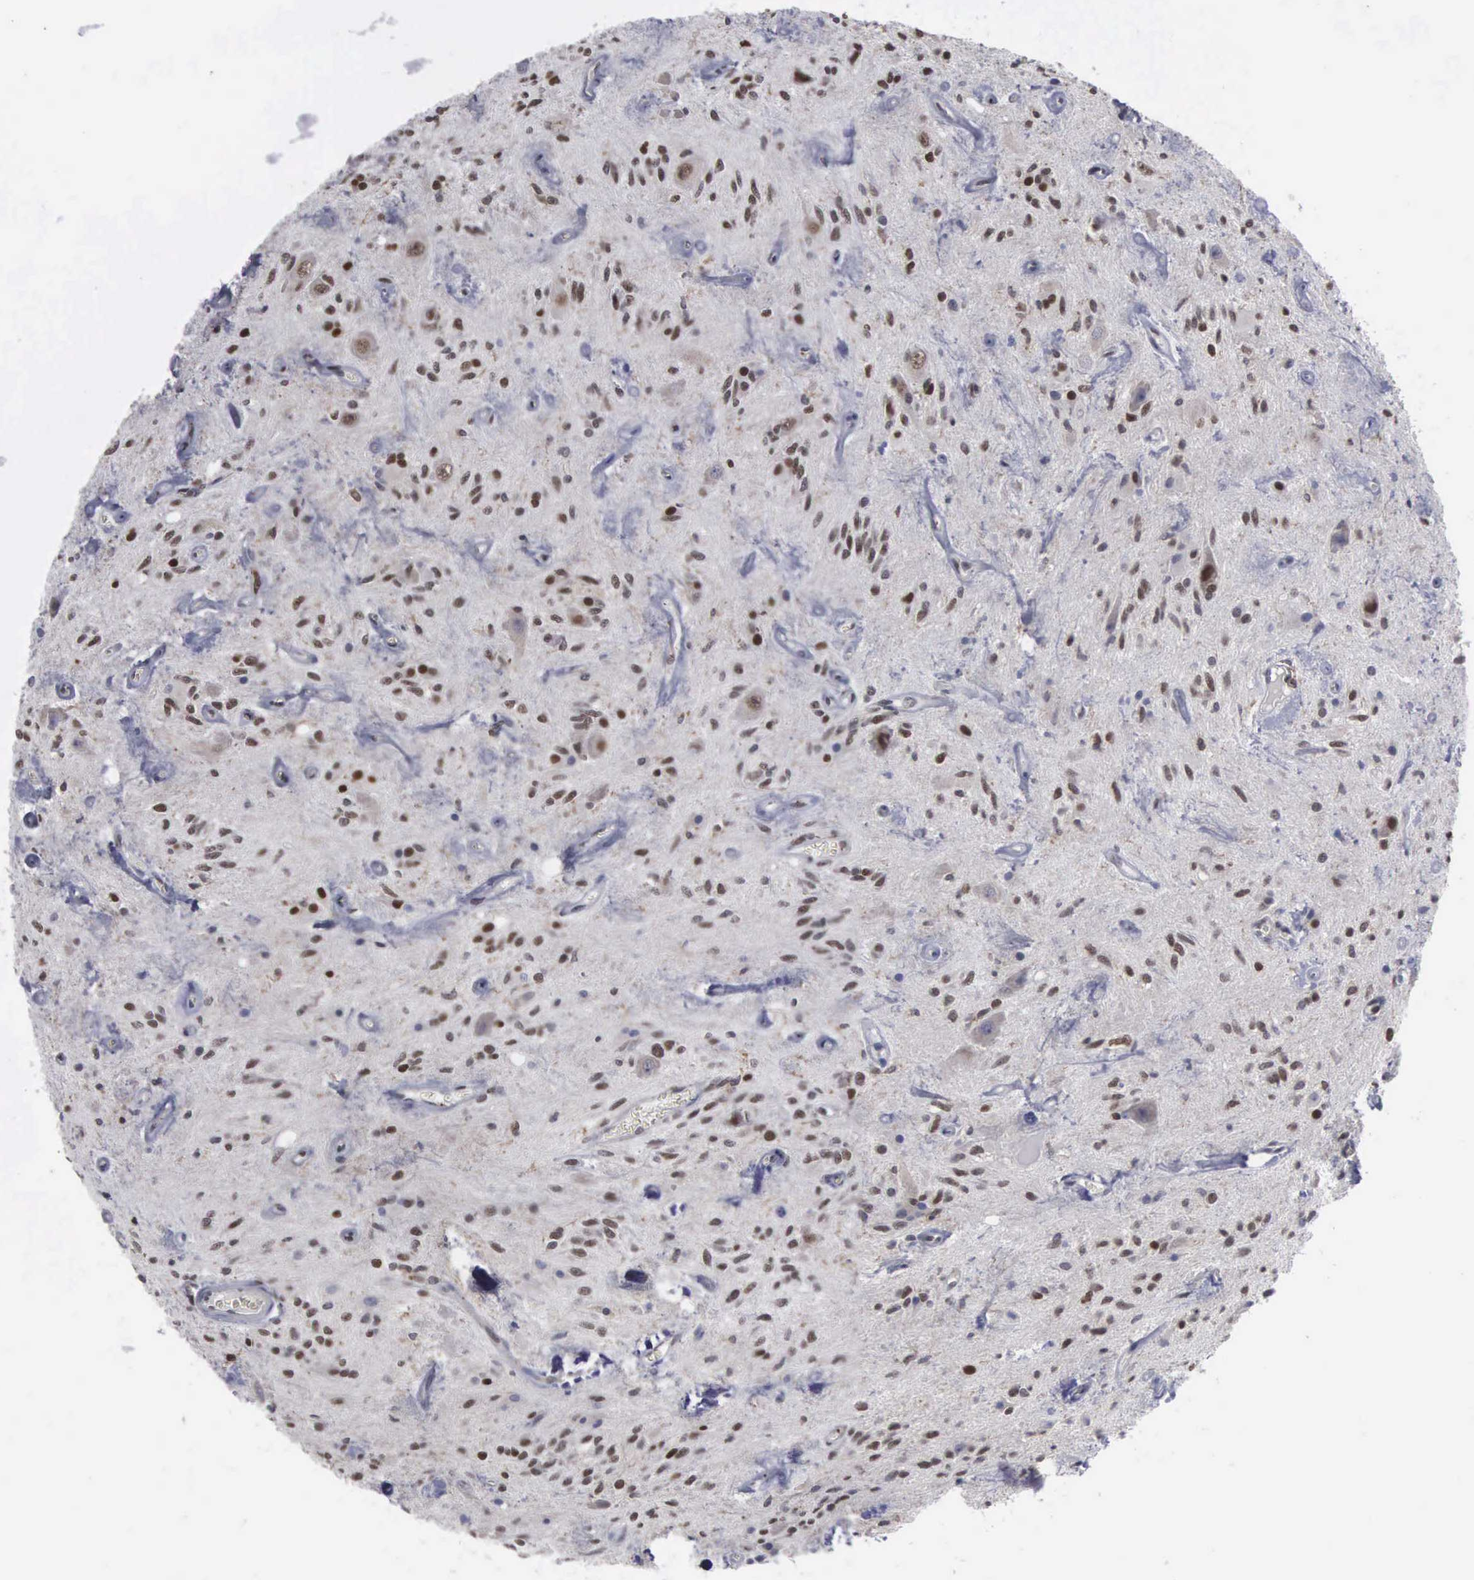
{"staining": {"intensity": "moderate", "quantity": ">75%", "location": "nuclear"}, "tissue": "glioma", "cell_type": "Tumor cells", "image_type": "cancer", "snomed": [{"axis": "morphology", "description": "Glioma, malignant, Low grade"}, {"axis": "topography", "description": "Brain"}], "caption": "Immunohistochemical staining of malignant low-grade glioma displays medium levels of moderate nuclear protein staining in about >75% of tumor cells.", "gene": "TRMT5", "patient": {"sex": "female", "age": 15}}